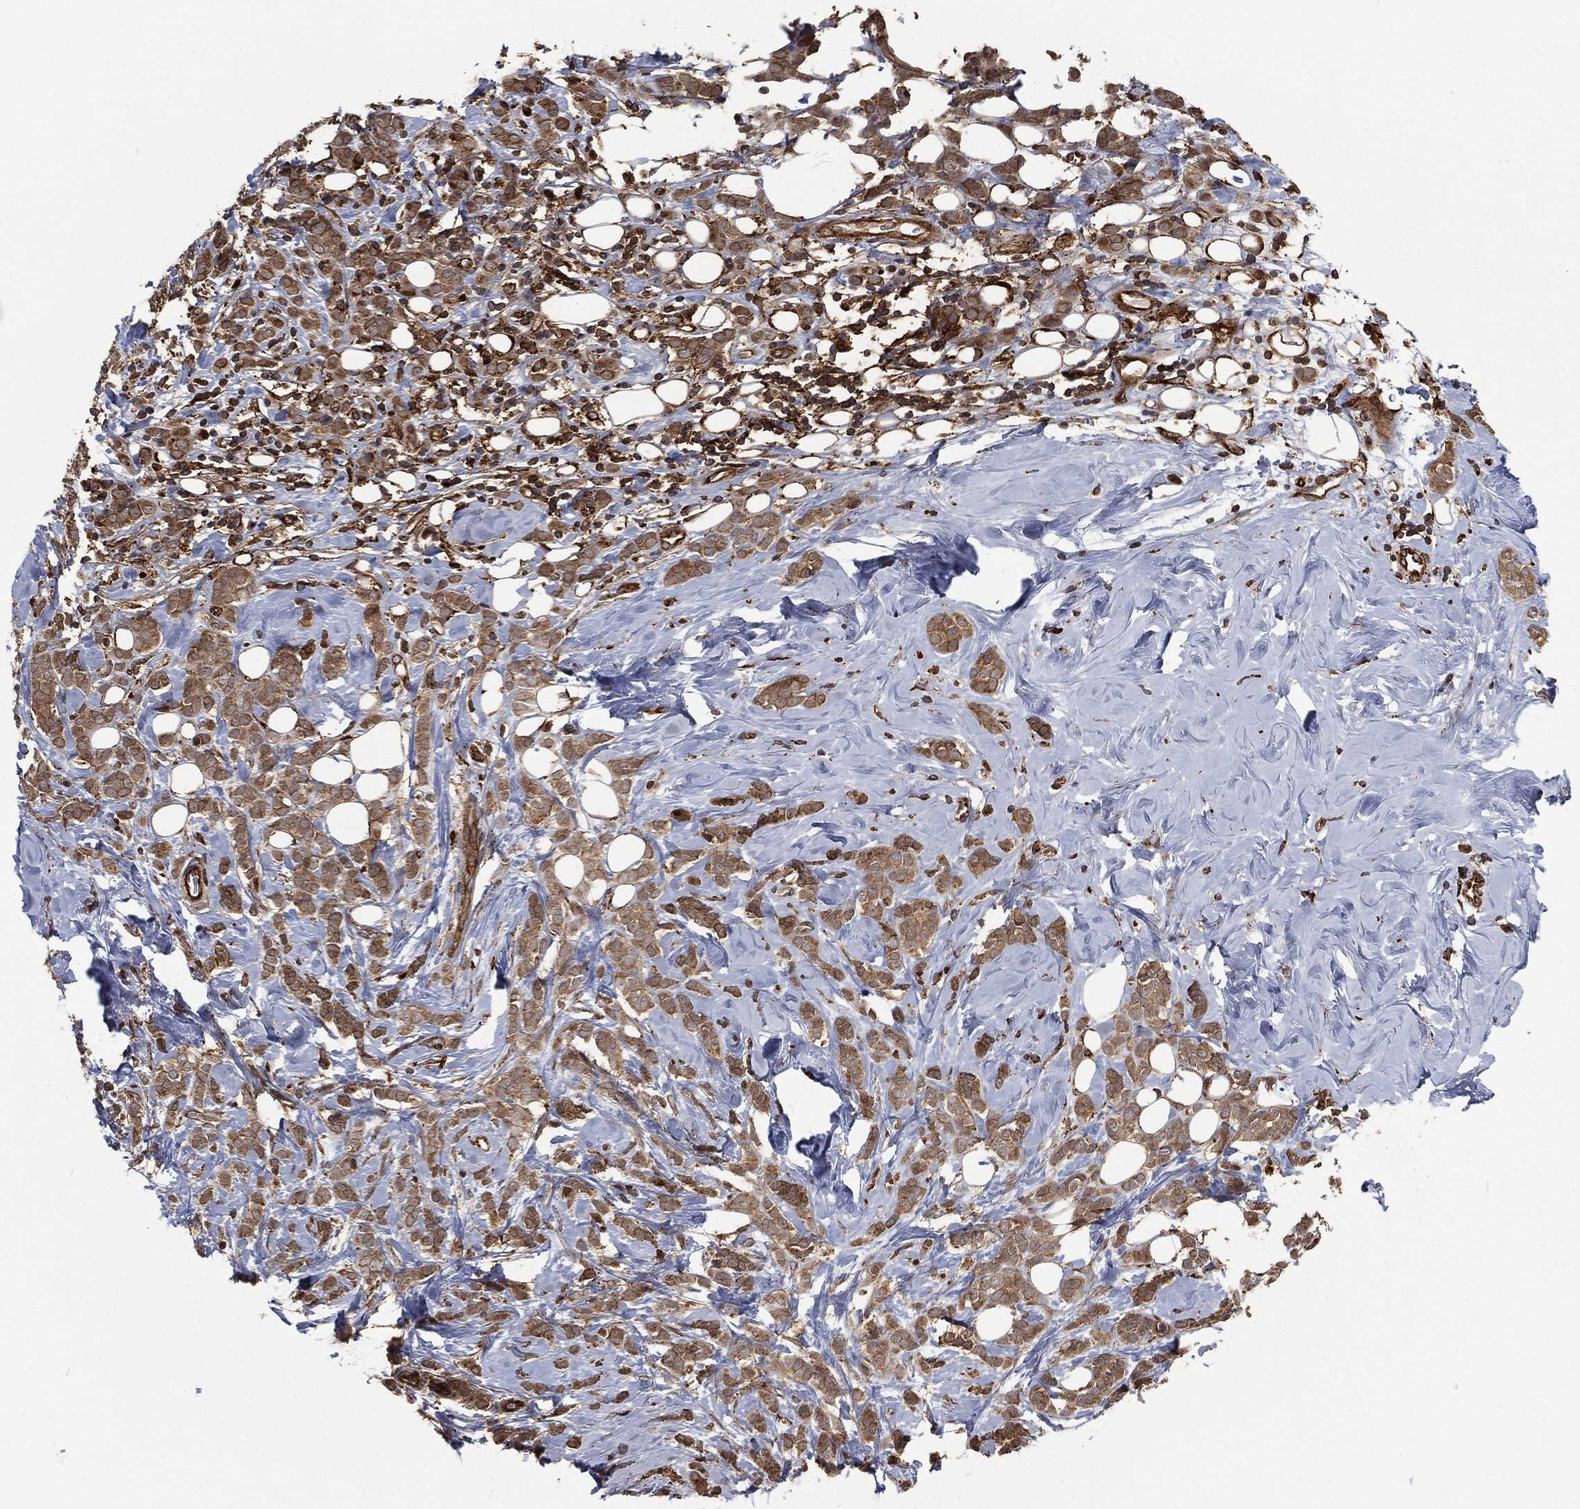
{"staining": {"intensity": "moderate", "quantity": ">75%", "location": "cytoplasmic/membranous"}, "tissue": "breast cancer", "cell_type": "Tumor cells", "image_type": "cancer", "snomed": [{"axis": "morphology", "description": "Lobular carcinoma"}, {"axis": "topography", "description": "Breast"}], "caption": "The photomicrograph exhibits a brown stain indicating the presence of a protein in the cytoplasmic/membranous of tumor cells in lobular carcinoma (breast). The protein is stained brown, and the nuclei are stained in blue (DAB (3,3'-diaminobenzidine) IHC with brightfield microscopy, high magnification).", "gene": "RFTN1", "patient": {"sex": "female", "age": 49}}